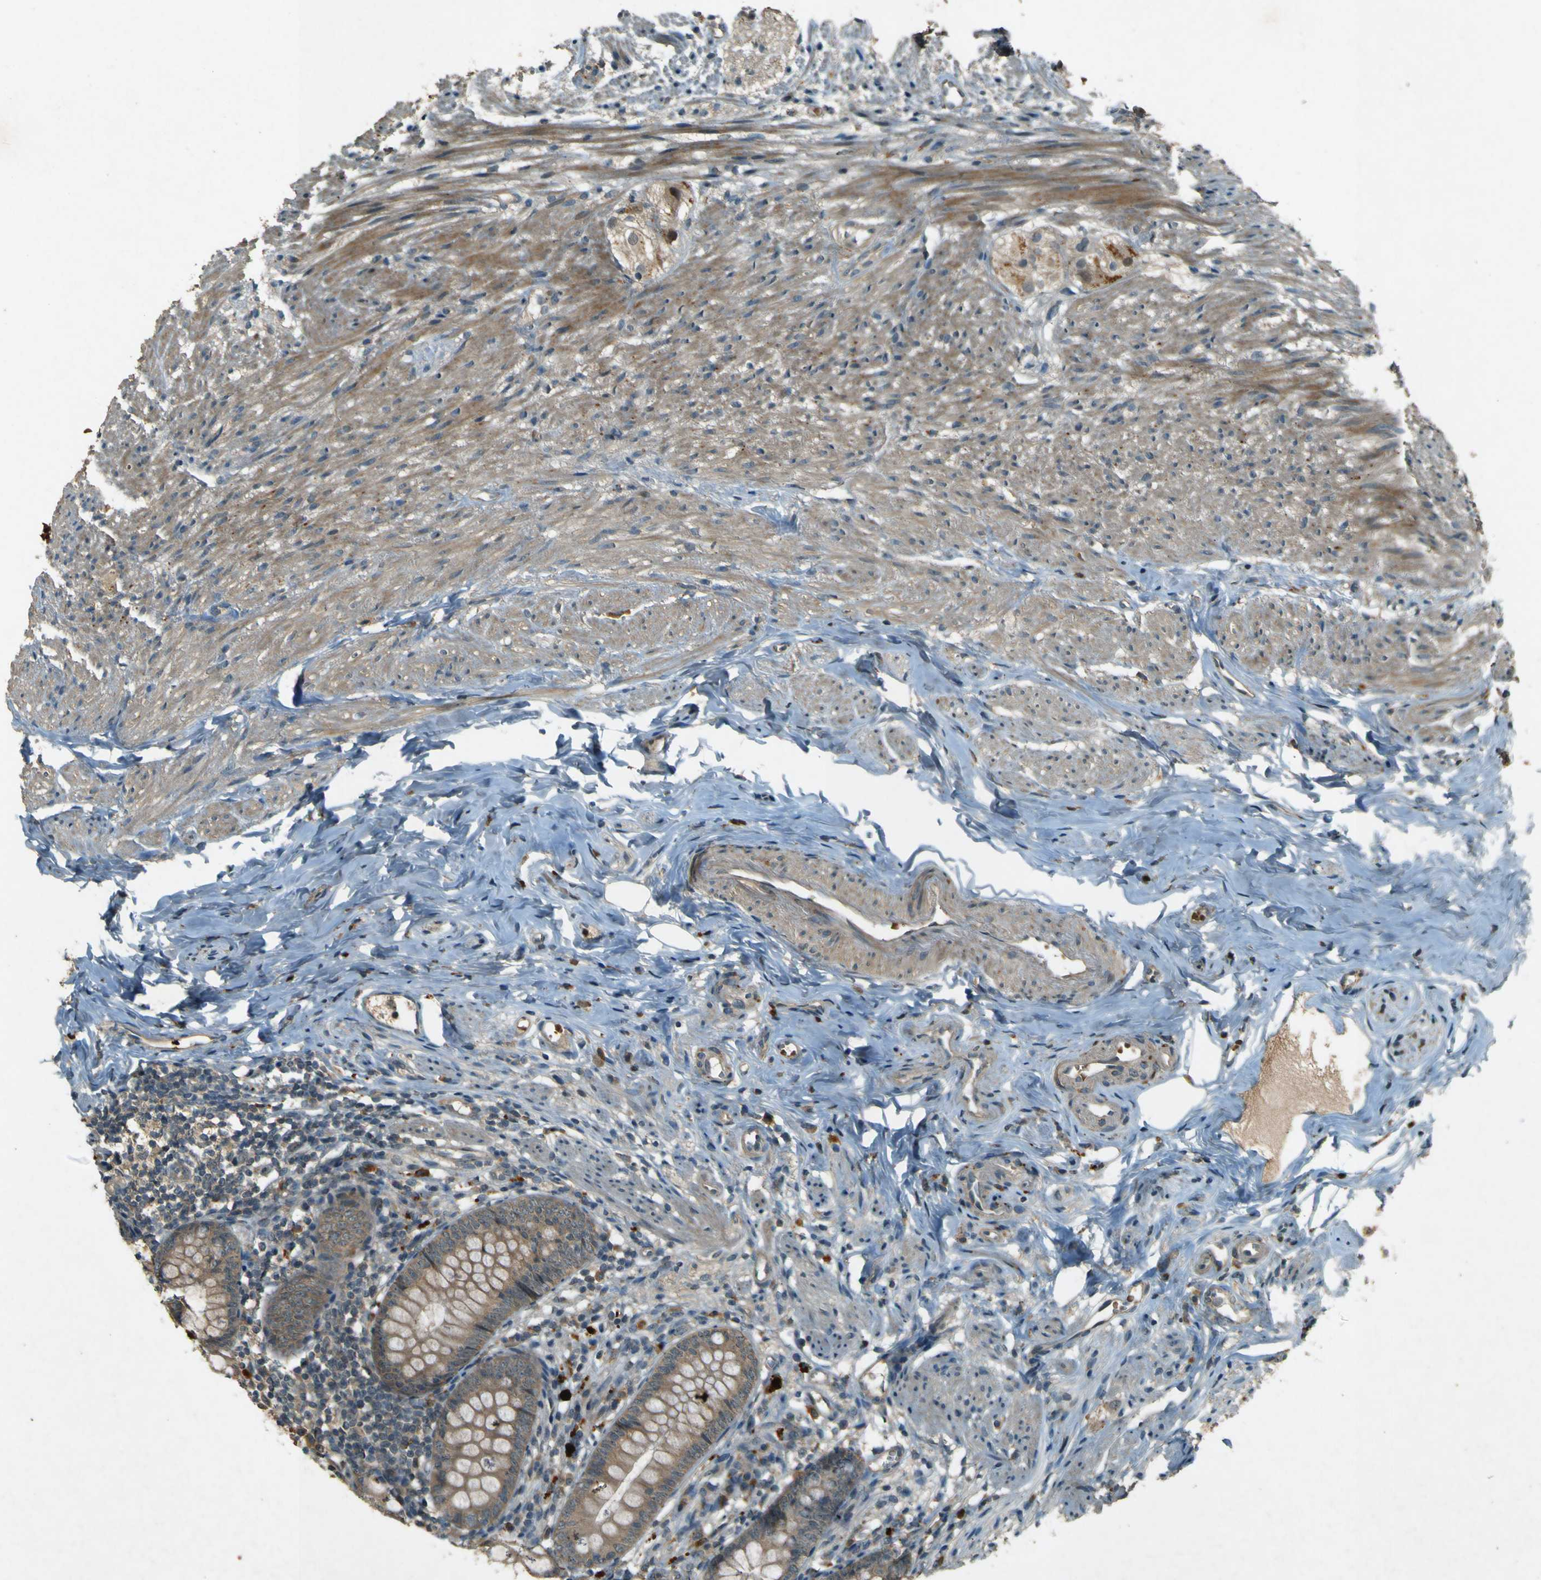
{"staining": {"intensity": "moderate", "quantity": ">75%", "location": "cytoplasmic/membranous"}, "tissue": "appendix", "cell_type": "Glandular cells", "image_type": "normal", "snomed": [{"axis": "morphology", "description": "Normal tissue, NOS"}, {"axis": "topography", "description": "Appendix"}], "caption": "Appendix stained for a protein (brown) reveals moderate cytoplasmic/membranous positive positivity in approximately >75% of glandular cells.", "gene": "MPDZ", "patient": {"sex": "female", "age": 77}}